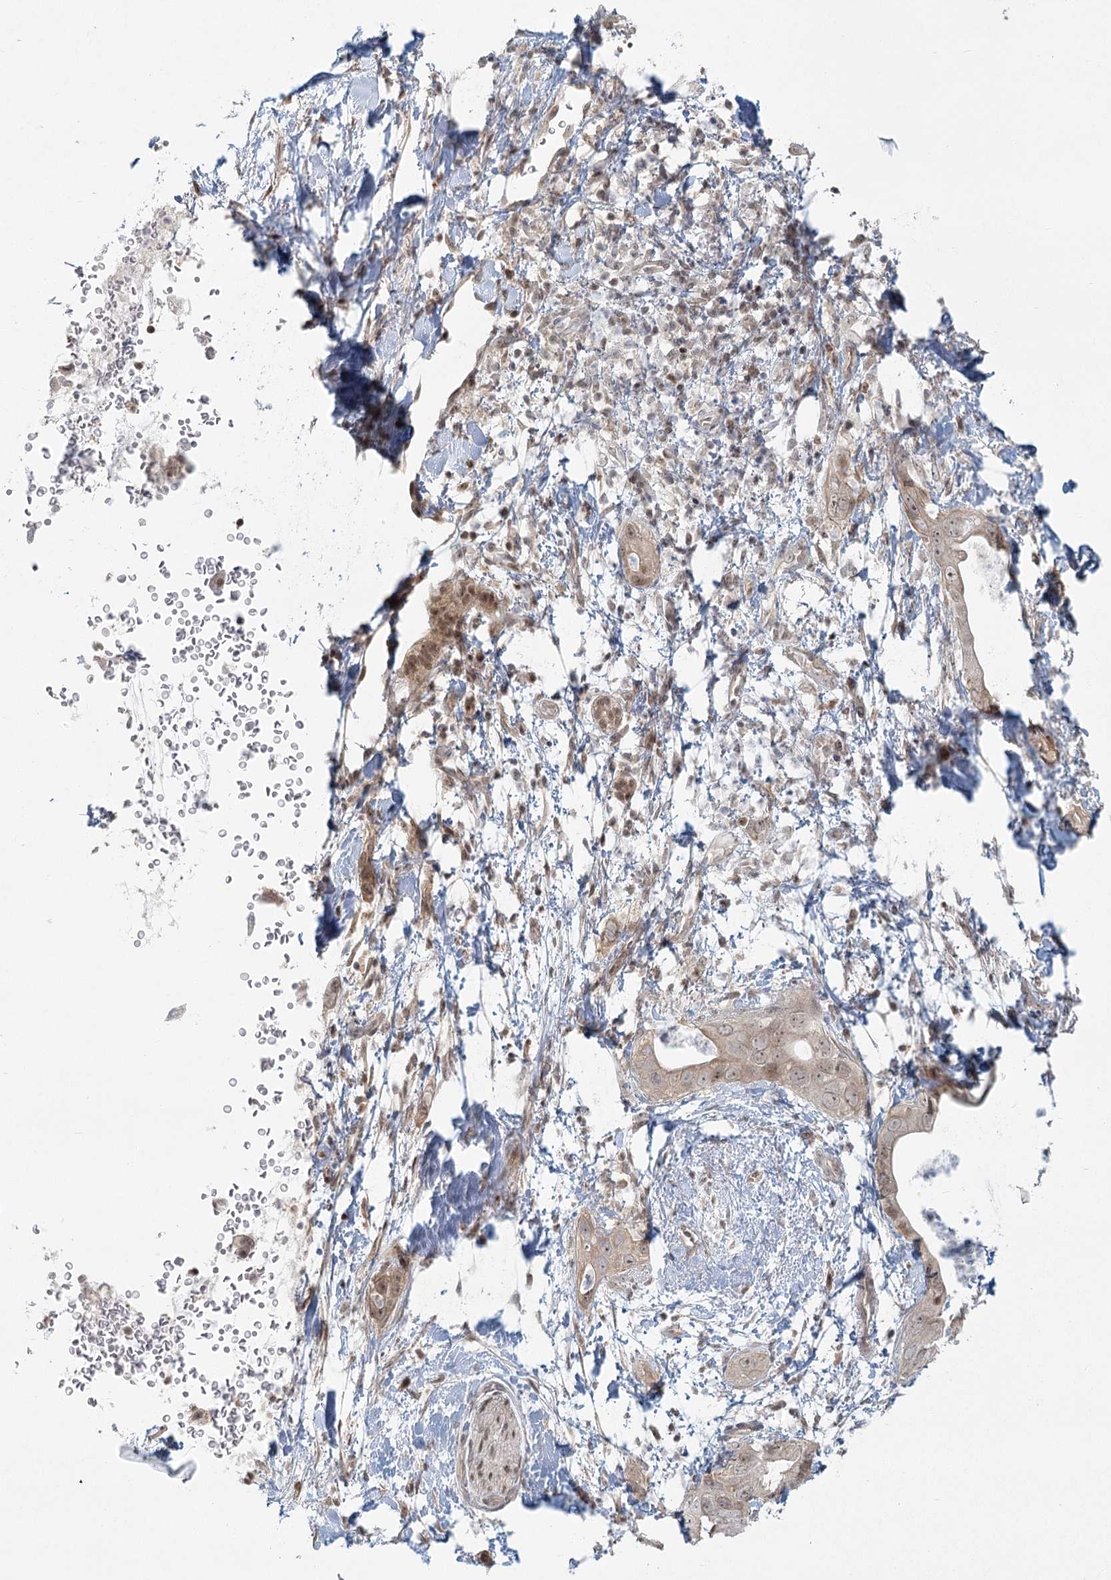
{"staining": {"intensity": "moderate", "quantity": "25%-75%", "location": "nuclear"}, "tissue": "pancreatic cancer", "cell_type": "Tumor cells", "image_type": "cancer", "snomed": [{"axis": "morphology", "description": "Adenocarcinoma, NOS"}, {"axis": "topography", "description": "Pancreas"}], "caption": "Human pancreatic cancer stained for a protein (brown) shows moderate nuclear positive expression in about 25%-75% of tumor cells.", "gene": "R3HCC1L", "patient": {"sex": "female", "age": 78}}